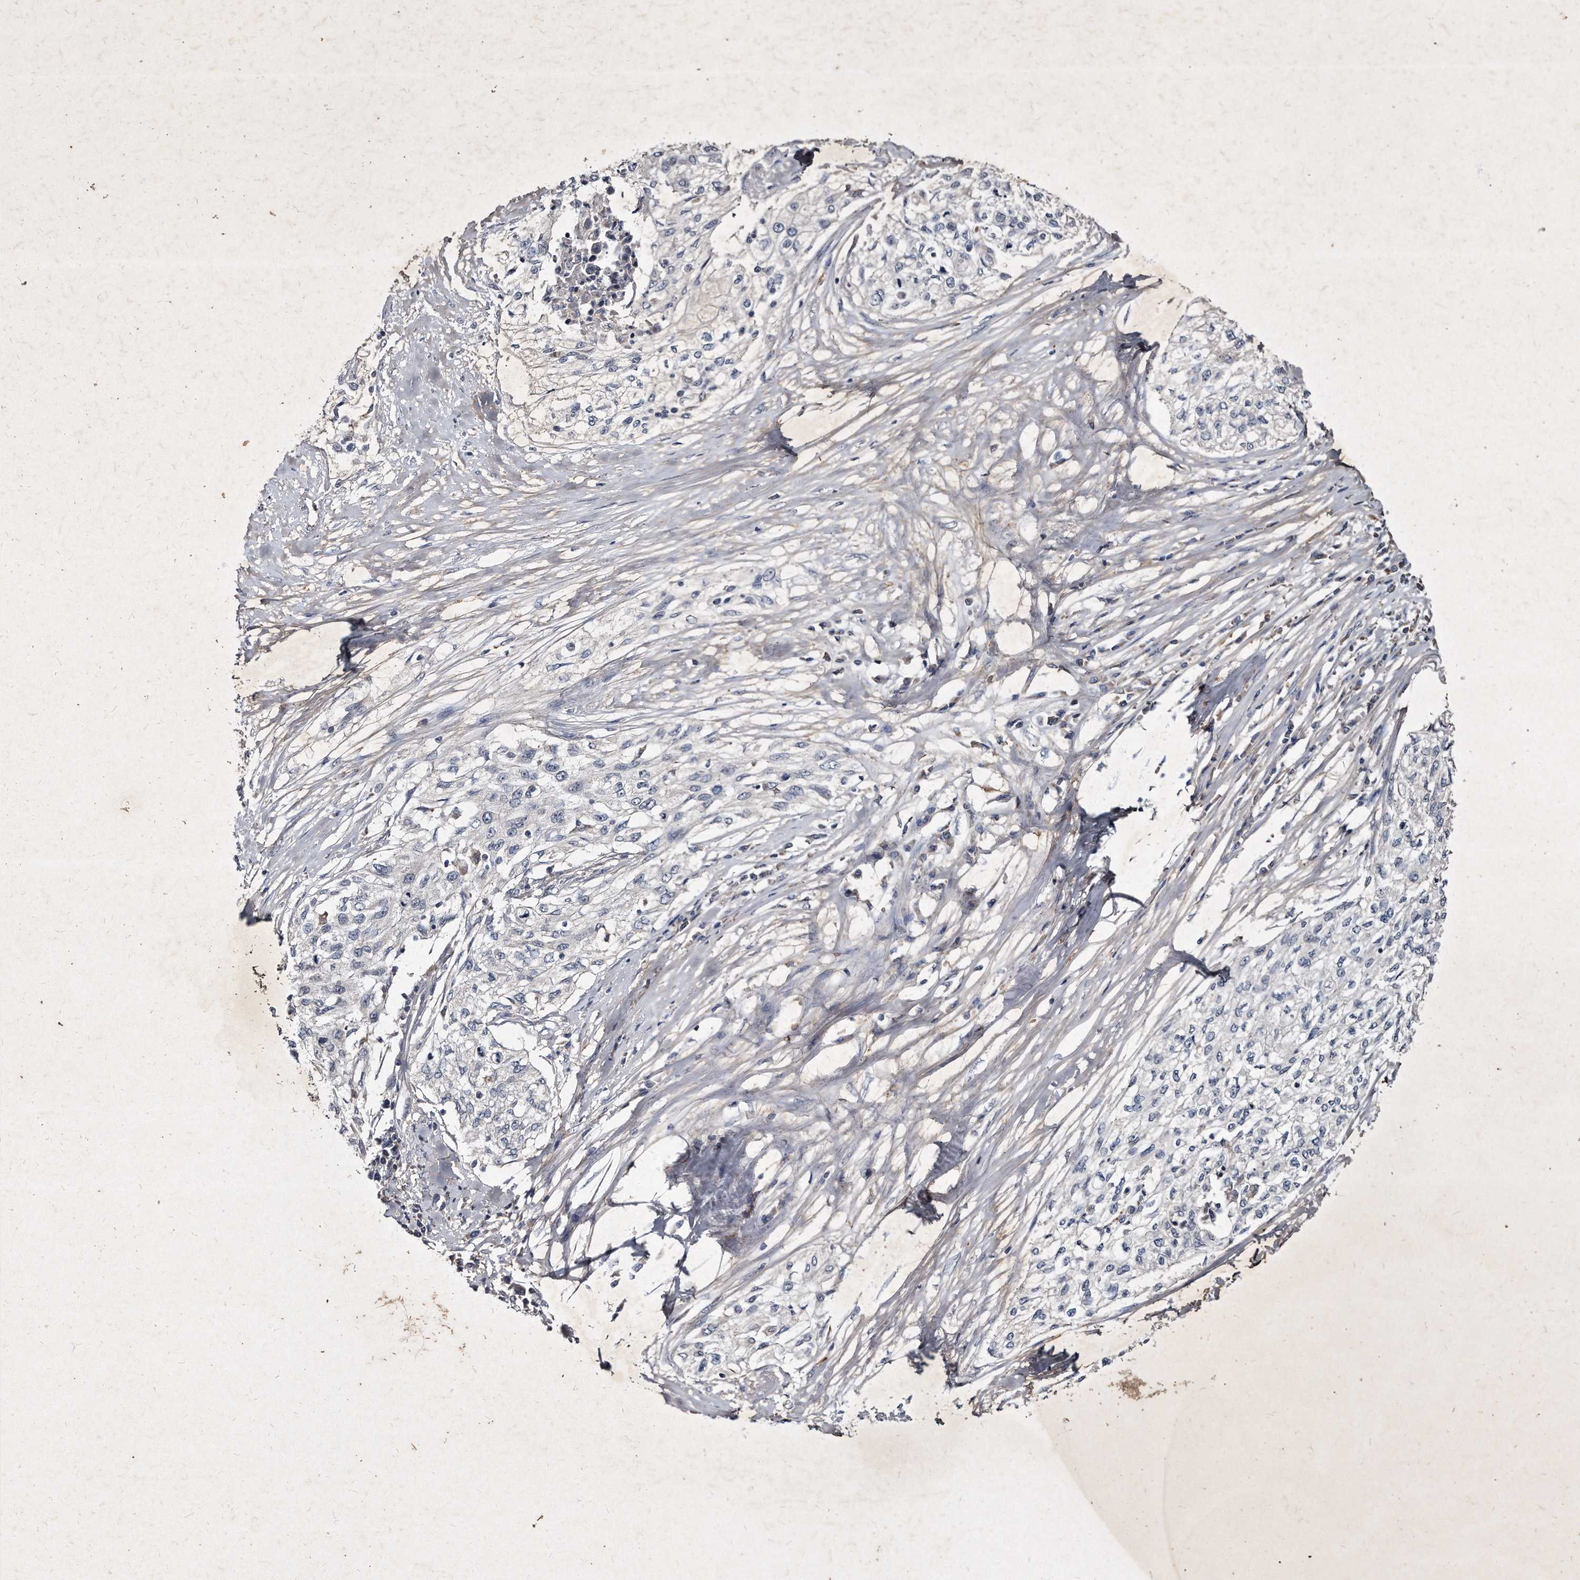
{"staining": {"intensity": "negative", "quantity": "none", "location": "none"}, "tissue": "cervical cancer", "cell_type": "Tumor cells", "image_type": "cancer", "snomed": [{"axis": "morphology", "description": "Squamous cell carcinoma, NOS"}, {"axis": "topography", "description": "Cervix"}], "caption": "Cervical cancer stained for a protein using immunohistochemistry (IHC) shows no staining tumor cells.", "gene": "KLHDC3", "patient": {"sex": "female", "age": 57}}